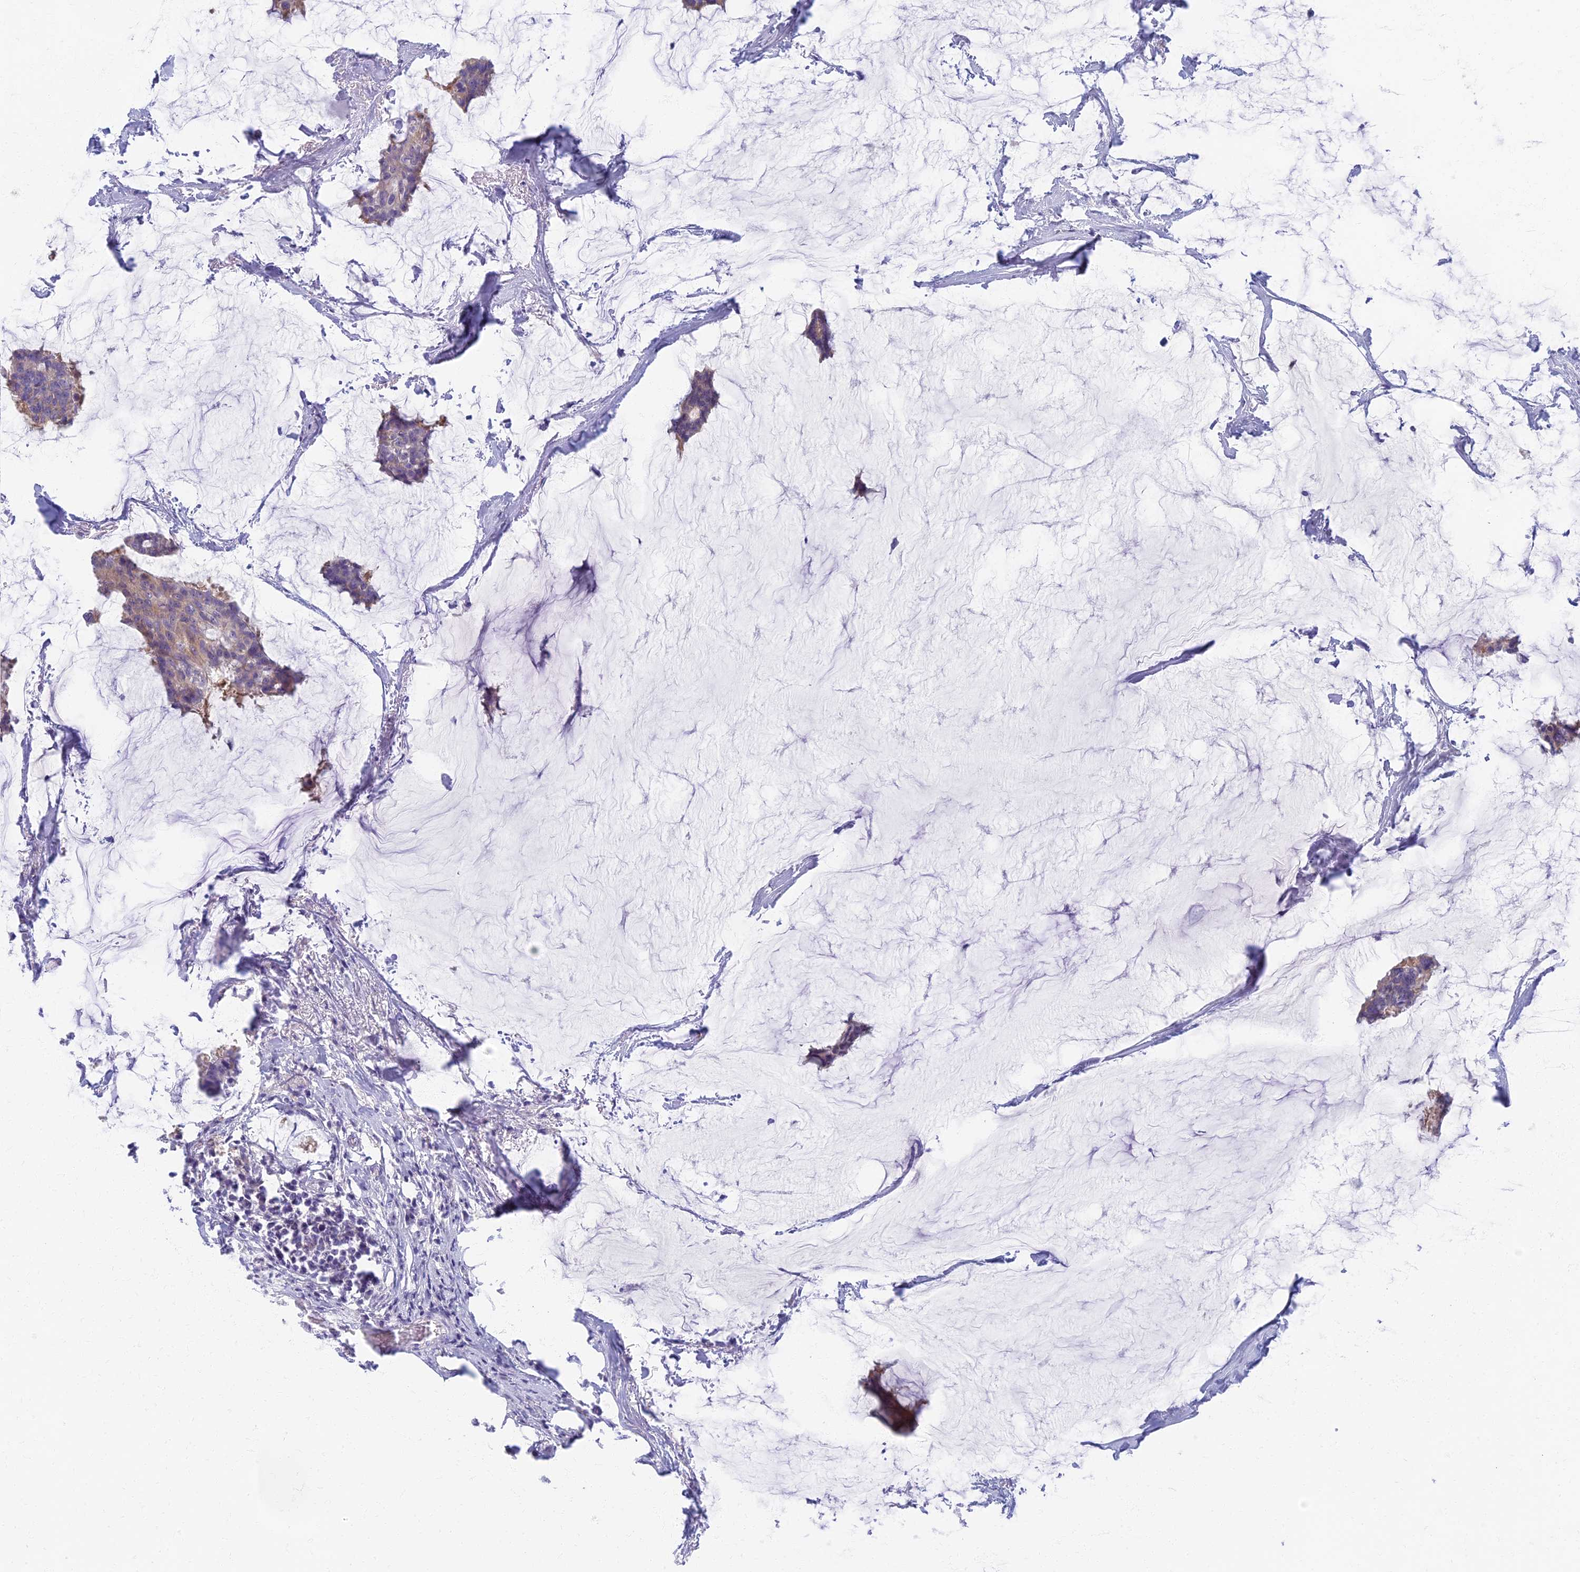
{"staining": {"intensity": "weak", "quantity": "<25%", "location": "cytoplasmic/membranous"}, "tissue": "breast cancer", "cell_type": "Tumor cells", "image_type": "cancer", "snomed": [{"axis": "morphology", "description": "Duct carcinoma"}, {"axis": "topography", "description": "Breast"}], "caption": "Micrograph shows no significant protein staining in tumor cells of breast infiltrating ductal carcinoma. Brightfield microscopy of immunohistochemistry (IHC) stained with DAB (brown) and hematoxylin (blue), captured at high magnification.", "gene": "AP4E1", "patient": {"sex": "female", "age": 93}}